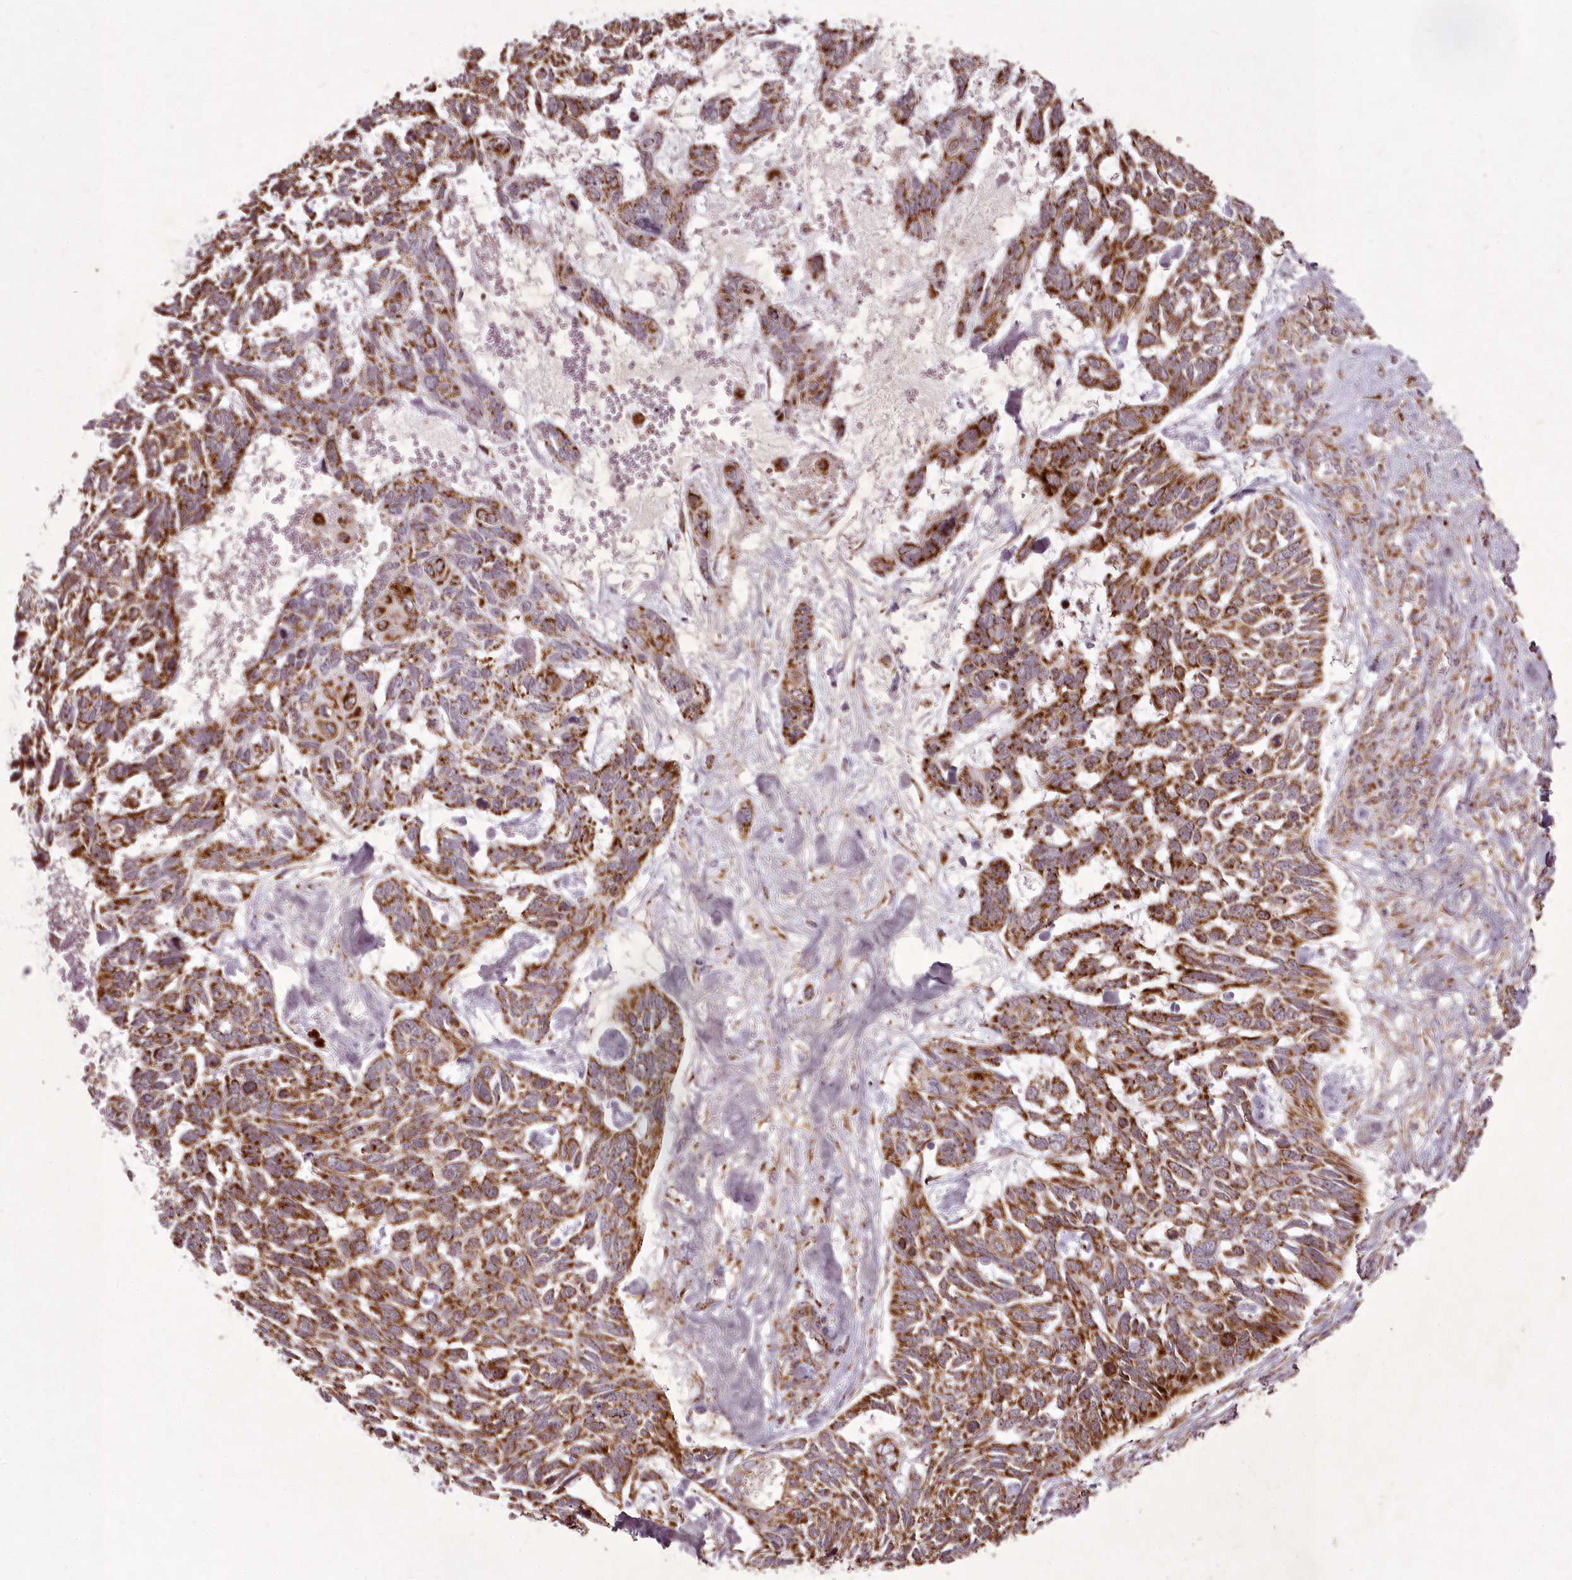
{"staining": {"intensity": "strong", "quantity": ">75%", "location": "cytoplasmic/membranous"}, "tissue": "skin cancer", "cell_type": "Tumor cells", "image_type": "cancer", "snomed": [{"axis": "morphology", "description": "Basal cell carcinoma"}, {"axis": "topography", "description": "Skin"}], "caption": "A brown stain highlights strong cytoplasmic/membranous positivity of a protein in skin cancer (basal cell carcinoma) tumor cells.", "gene": "CHCHD2", "patient": {"sex": "male", "age": 88}}